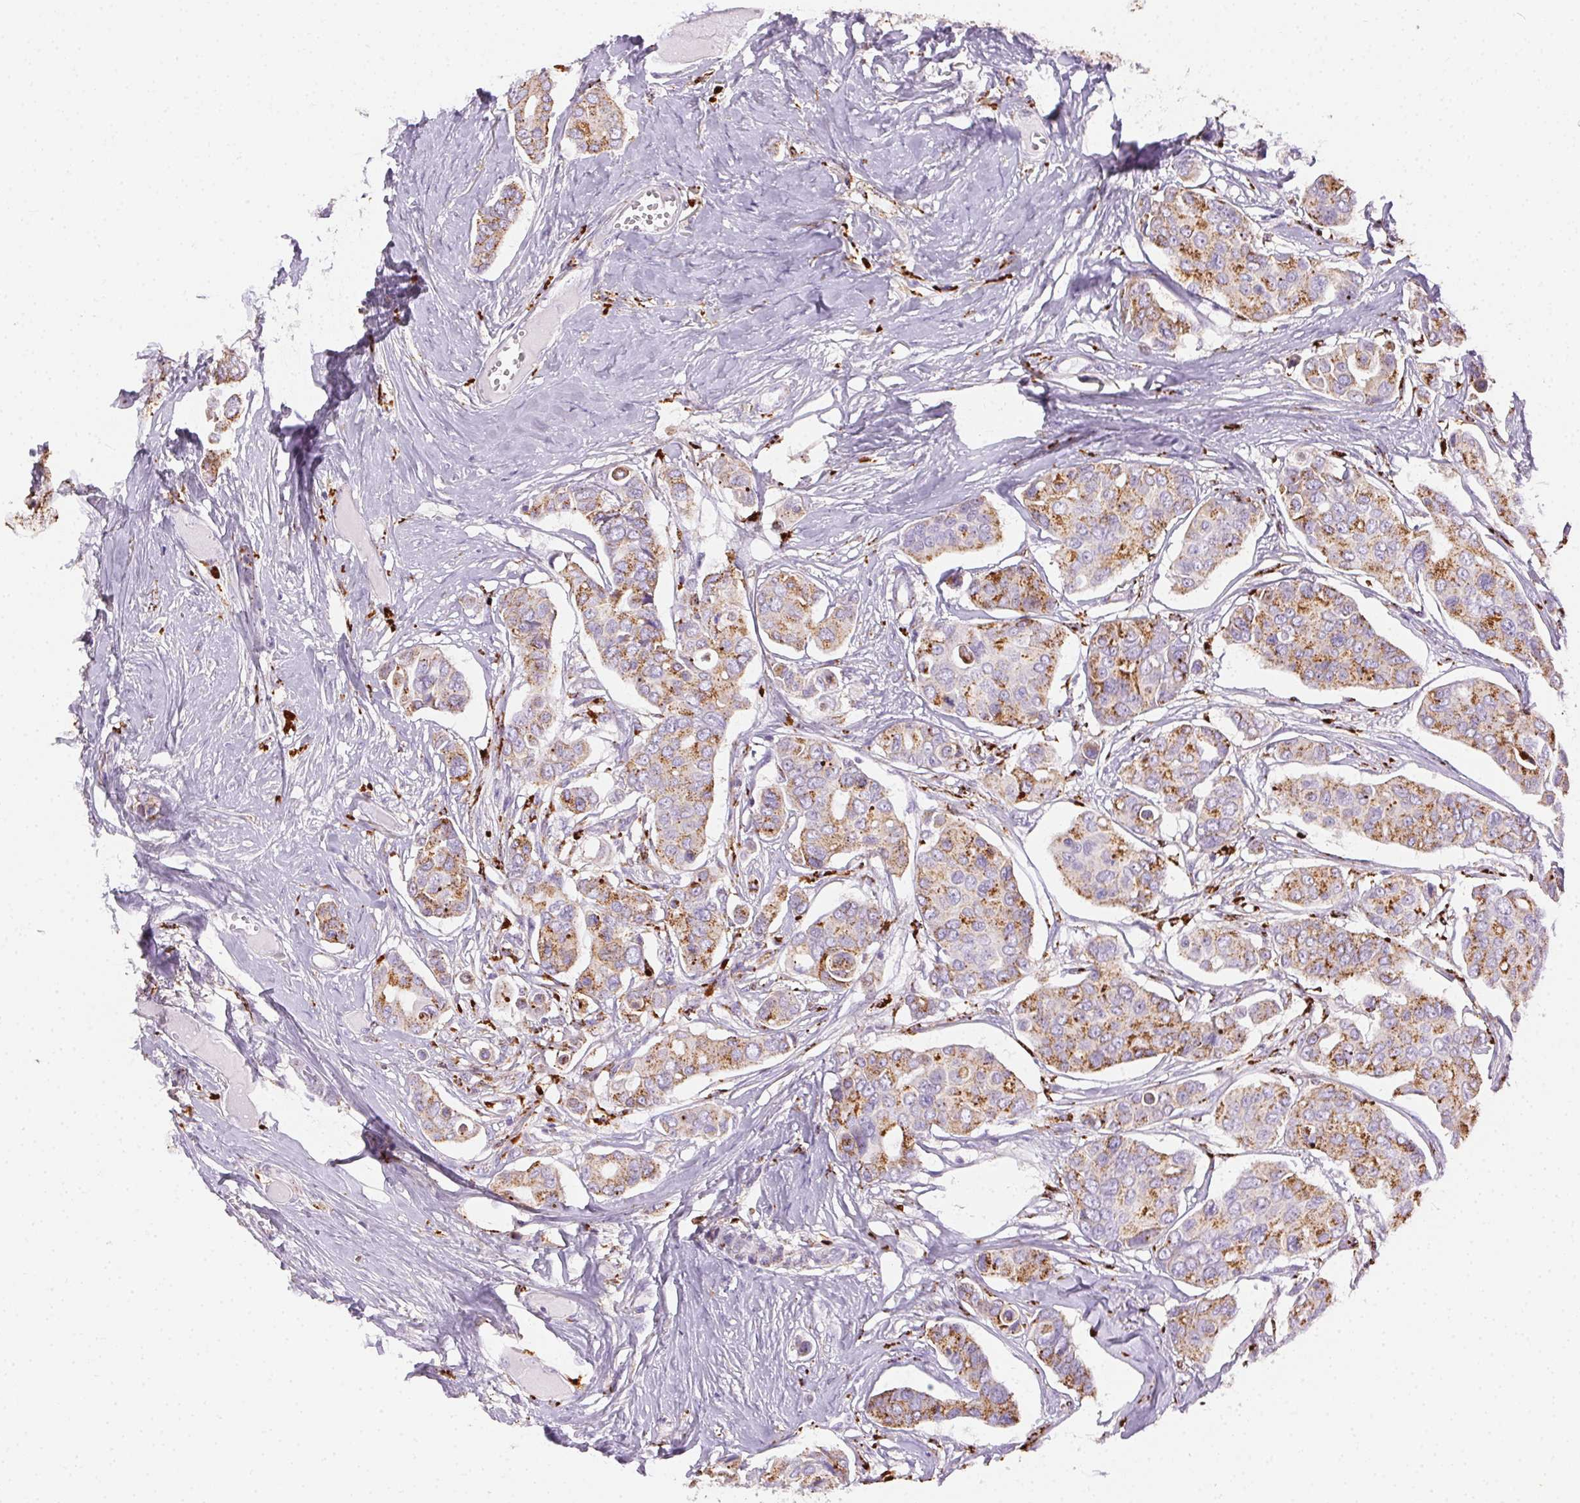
{"staining": {"intensity": "moderate", "quantity": "25%-75%", "location": "cytoplasmic/membranous"}, "tissue": "breast cancer", "cell_type": "Tumor cells", "image_type": "cancer", "snomed": [{"axis": "morphology", "description": "Duct carcinoma"}, {"axis": "topography", "description": "Breast"}], "caption": "Breast cancer stained with a protein marker exhibits moderate staining in tumor cells.", "gene": "SCPEP1", "patient": {"sex": "female", "age": 54}}